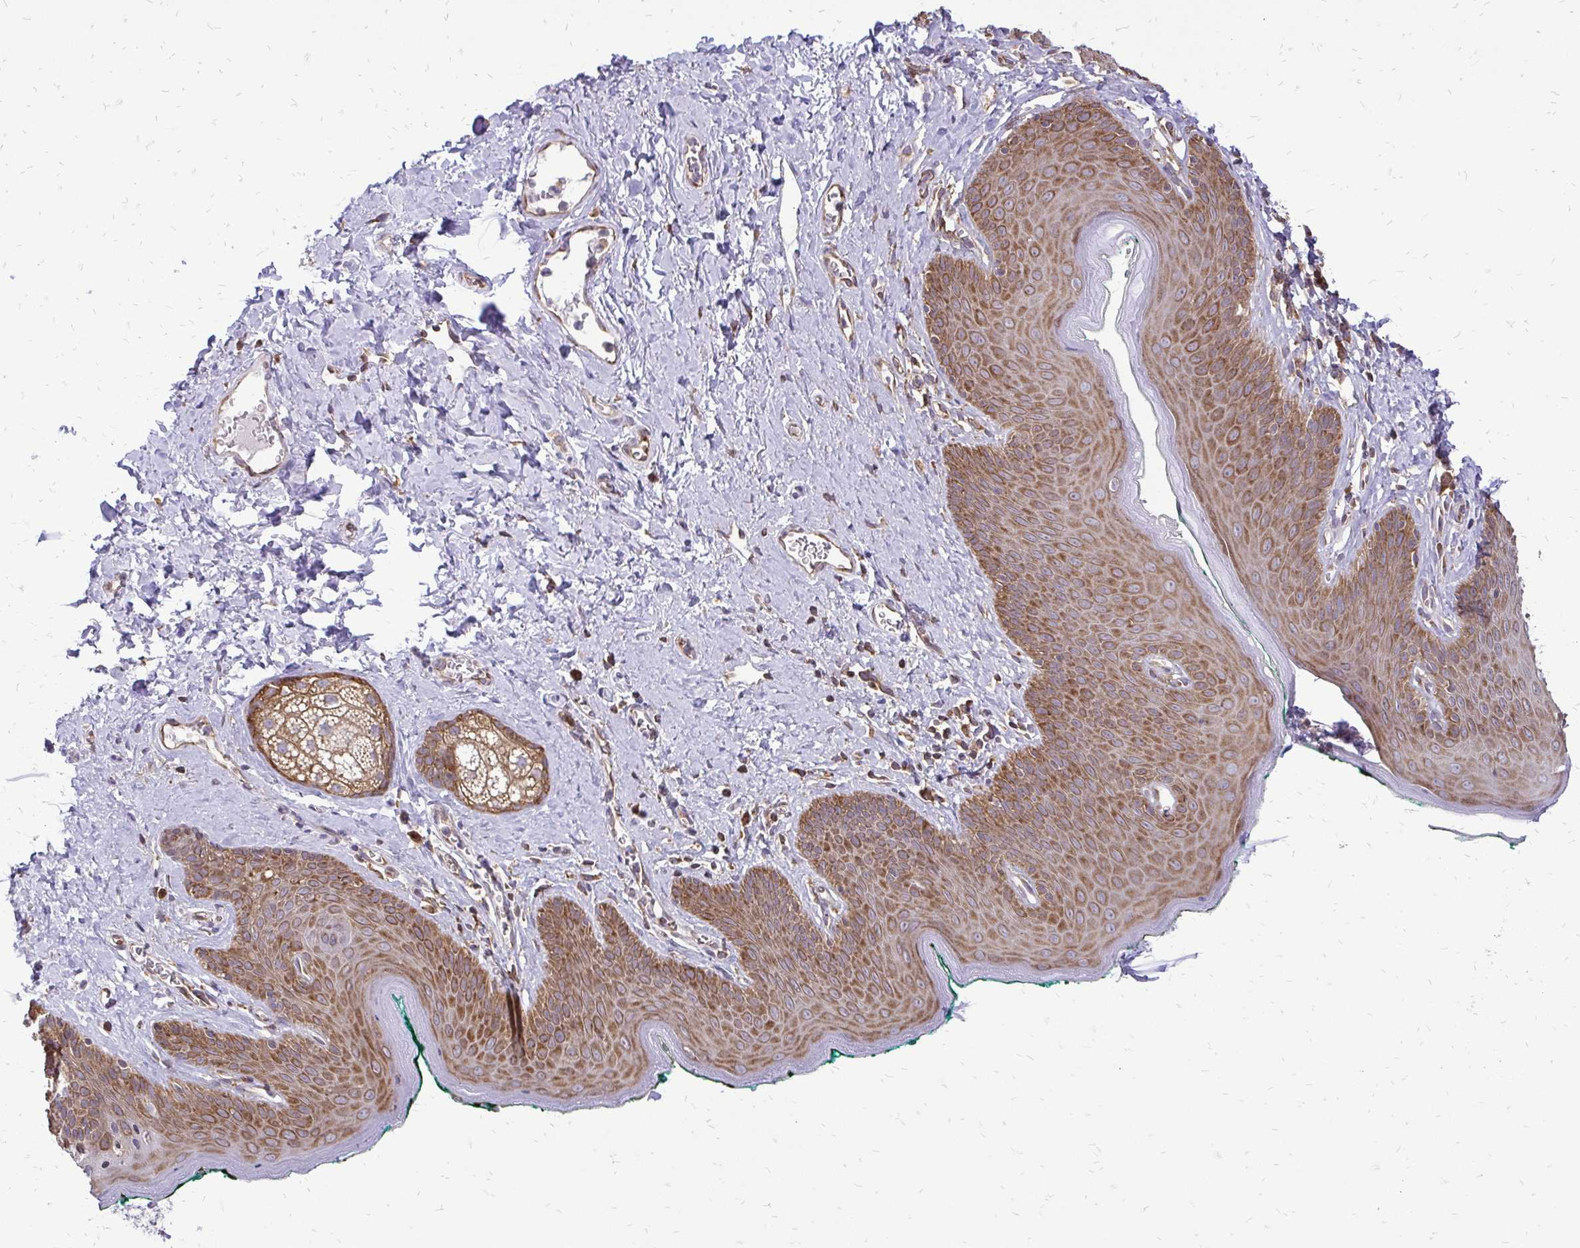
{"staining": {"intensity": "strong", "quantity": ">75%", "location": "cytoplasmic/membranous"}, "tissue": "skin", "cell_type": "Epidermal cells", "image_type": "normal", "snomed": [{"axis": "morphology", "description": "Normal tissue, NOS"}, {"axis": "topography", "description": "Vulva"}, {"axis": "topography", "description": "Peripheral nerve tissue"}], "caption": "Protein analysis of normal skin shows strong cytoplasmic/membranous positivity in approximately >75% of epidermal cells.", "gene": "RPS3", "patient": {"sex": "female", "age": 66}}